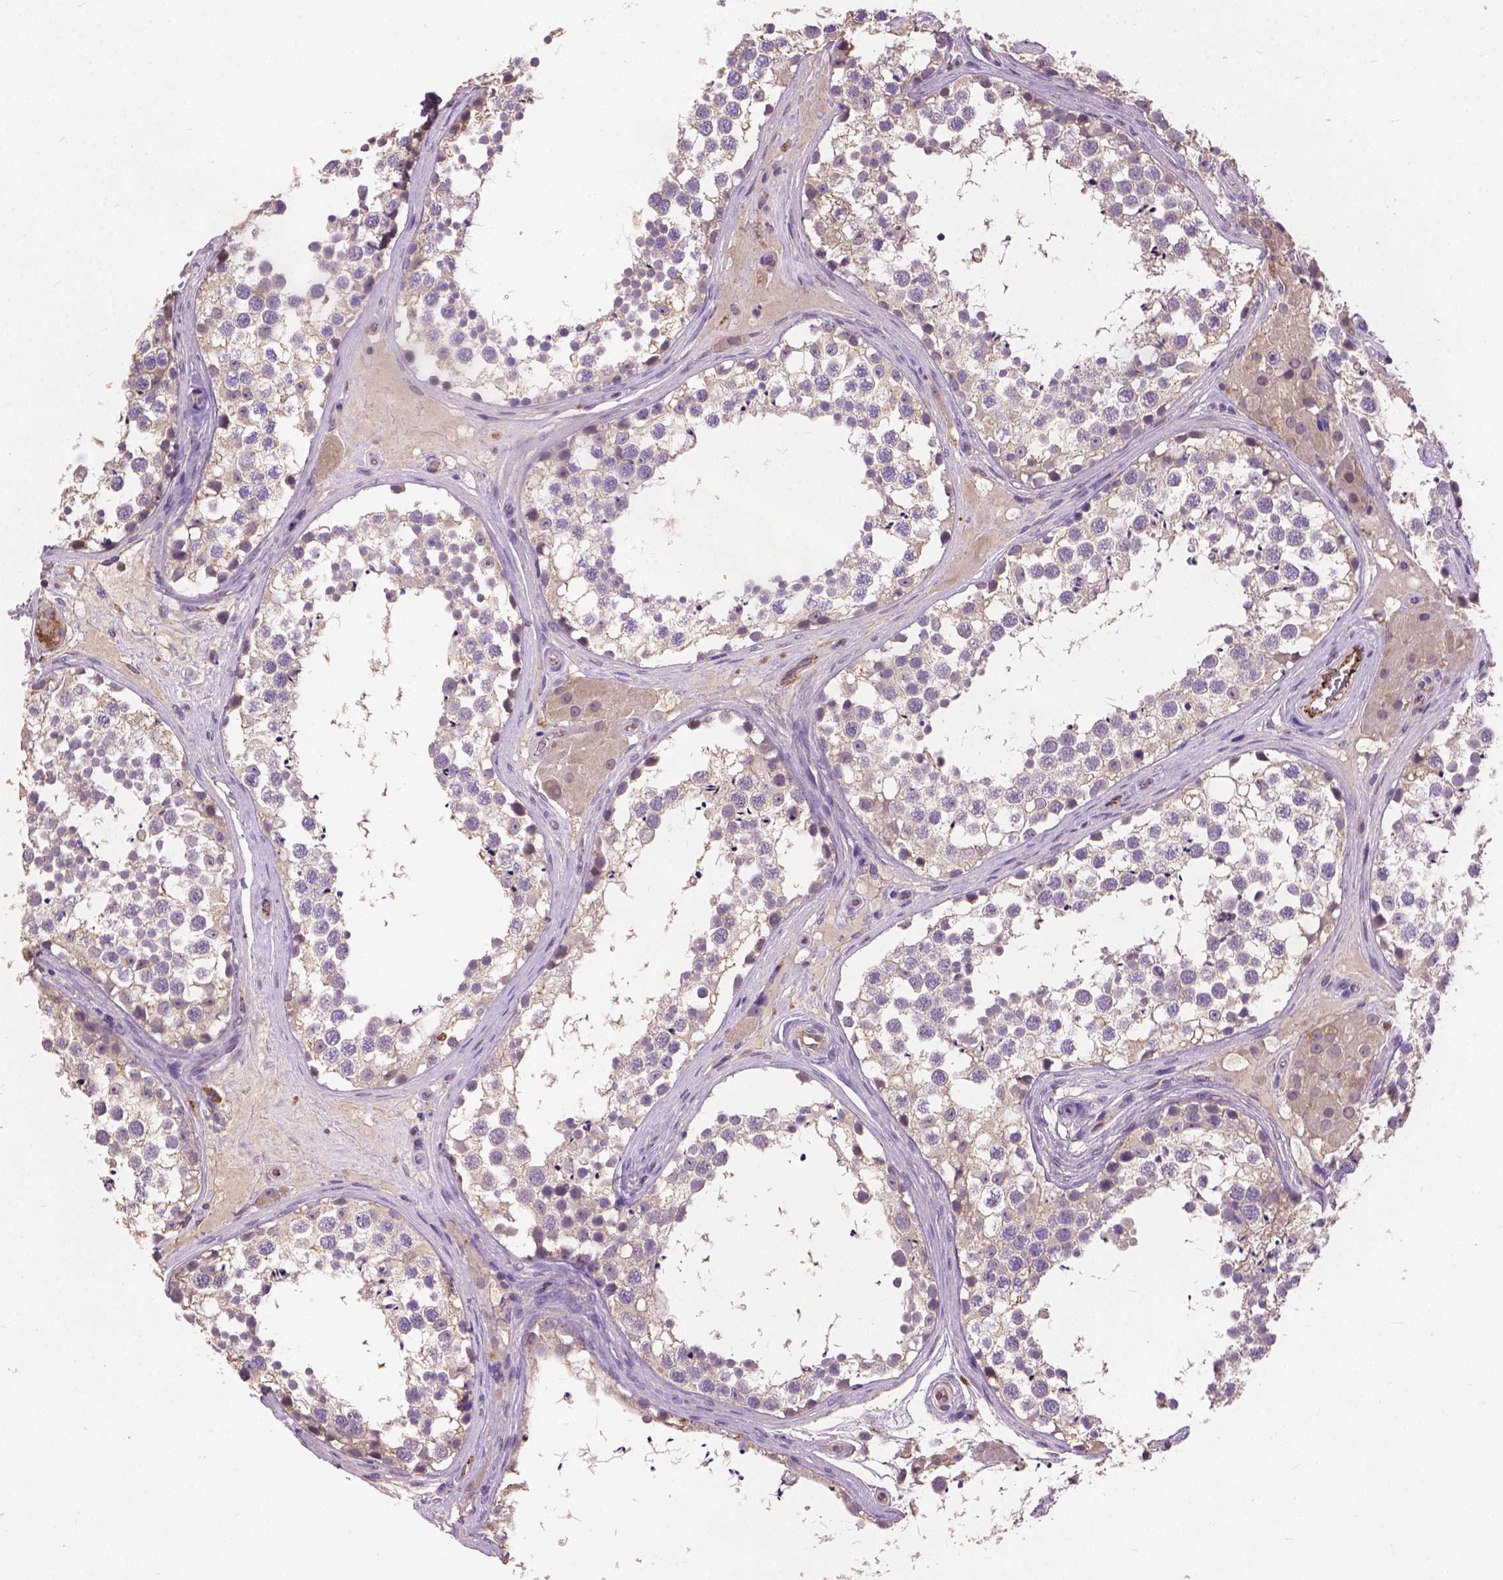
{"staining": {"intensity": "negative", "quantity": "none", "location": "none"}, "tissue": "testis", "cell_type": "Cells in seminiferous ducts", "image_type": "normal", "snomed": [{"axis": "morphology", "description": "Normal tissue, NOS"}, {"axis": "morphology", "description": "Seminoma, NOS"}, {"axis": "topography", "description": "Testis"}], "caption": "IHC histopathology image of unremarkable testis stained for a protein (brown), which demonstrates no expression in cells in seminiferous ducts. (DAB IHC with hematoxylin counter stain).", "gene": "ZNF337", "patient": {"sex": "male", "age": 65}}